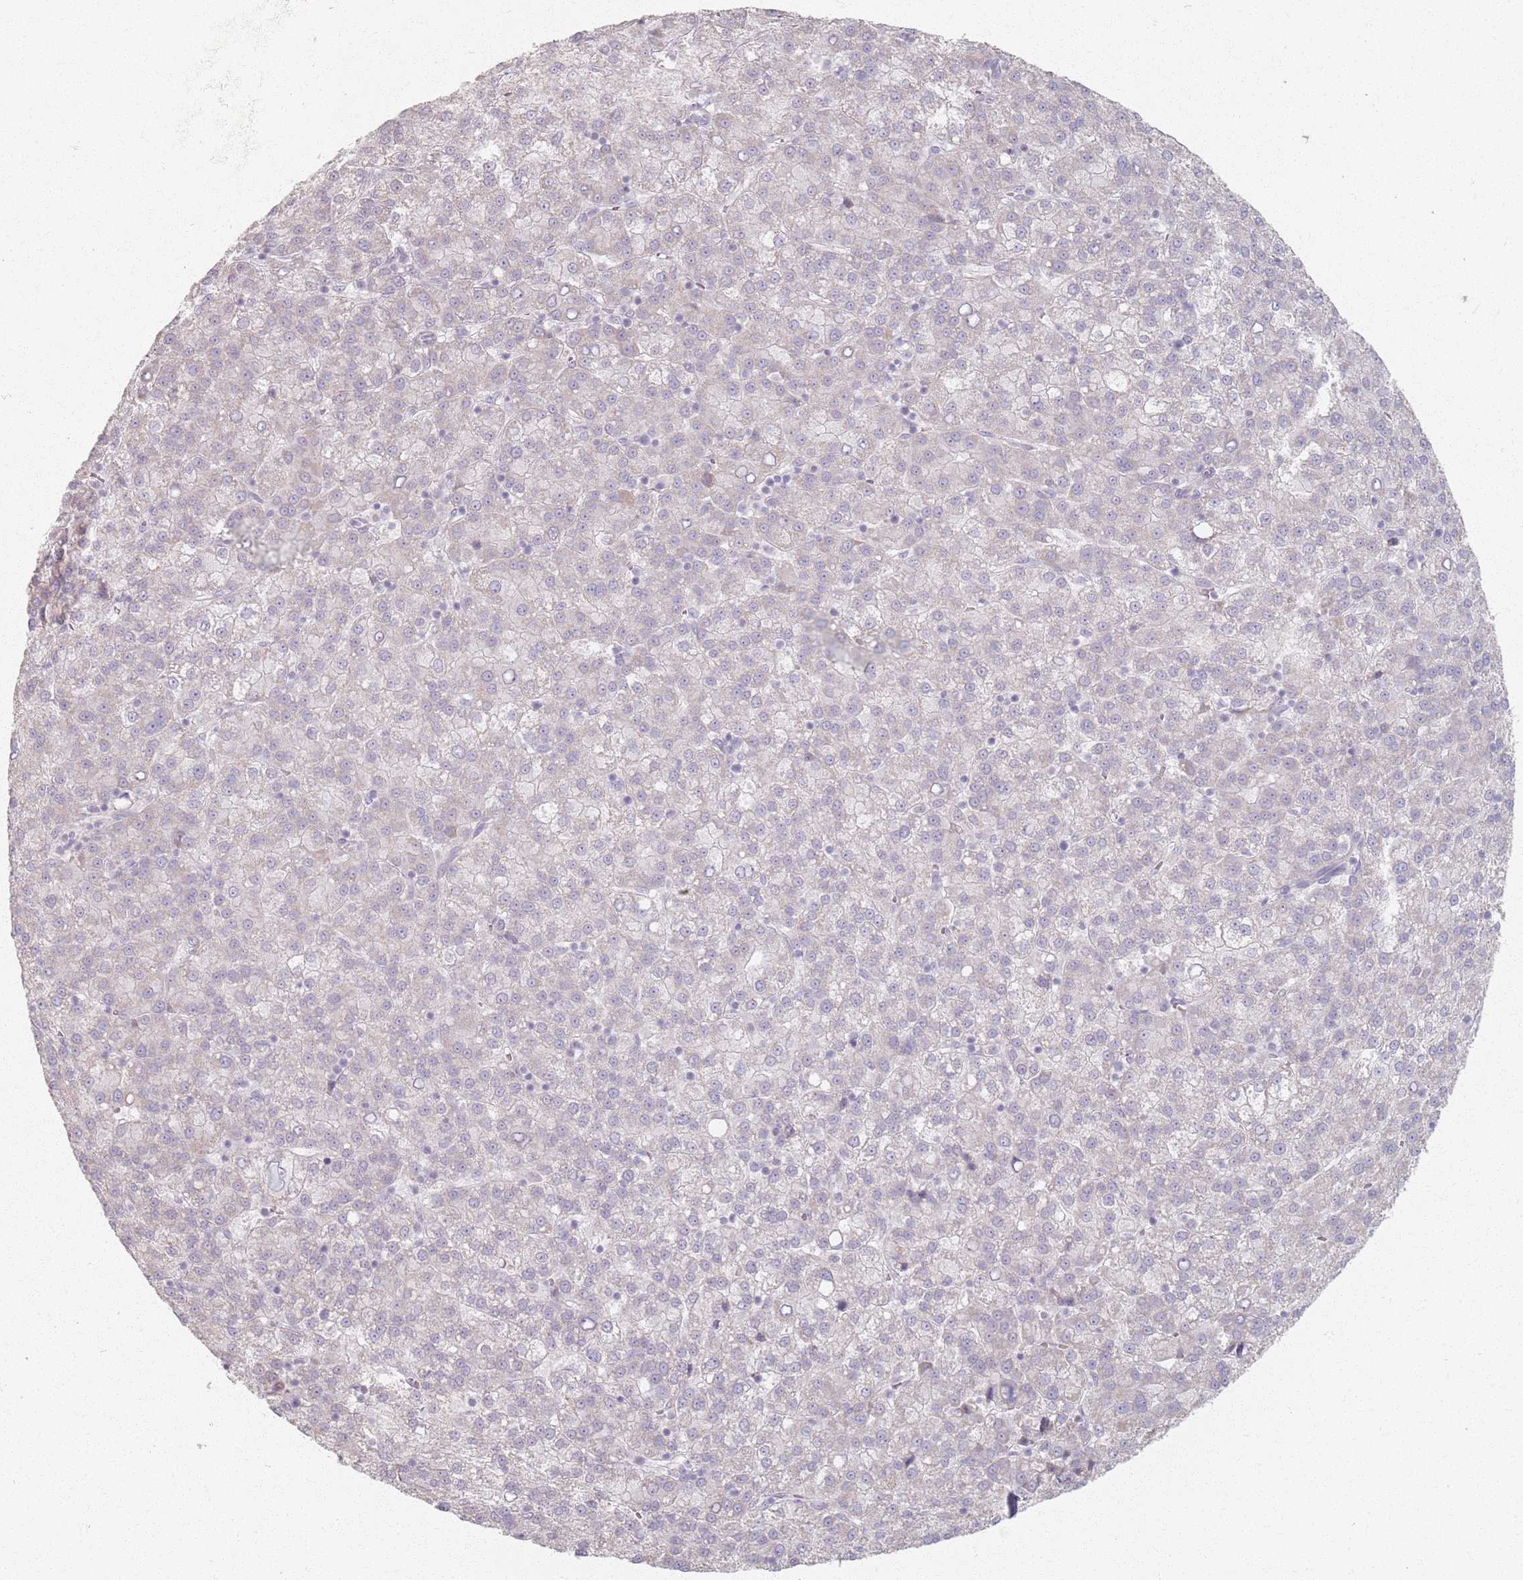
{"staining": {"intensity": "negative", "quantity": "none", "location": "none"}, "tissue": "liver cancer", "cell_type": "Tumor cells", "image_type": "cancer", "snomed": [{"axis": "morphology", "description": "Carcinoma, Hepatocellular, NOS"}, {"axis": "topography", "description": "Liver"}], "caption": "Hepatocellular carcinoma (liver) stained for a protein using IHC shows no positivity tumor cells.", "gene": "PKD2L2", "patient": {"sex": "female", "age": 58}}